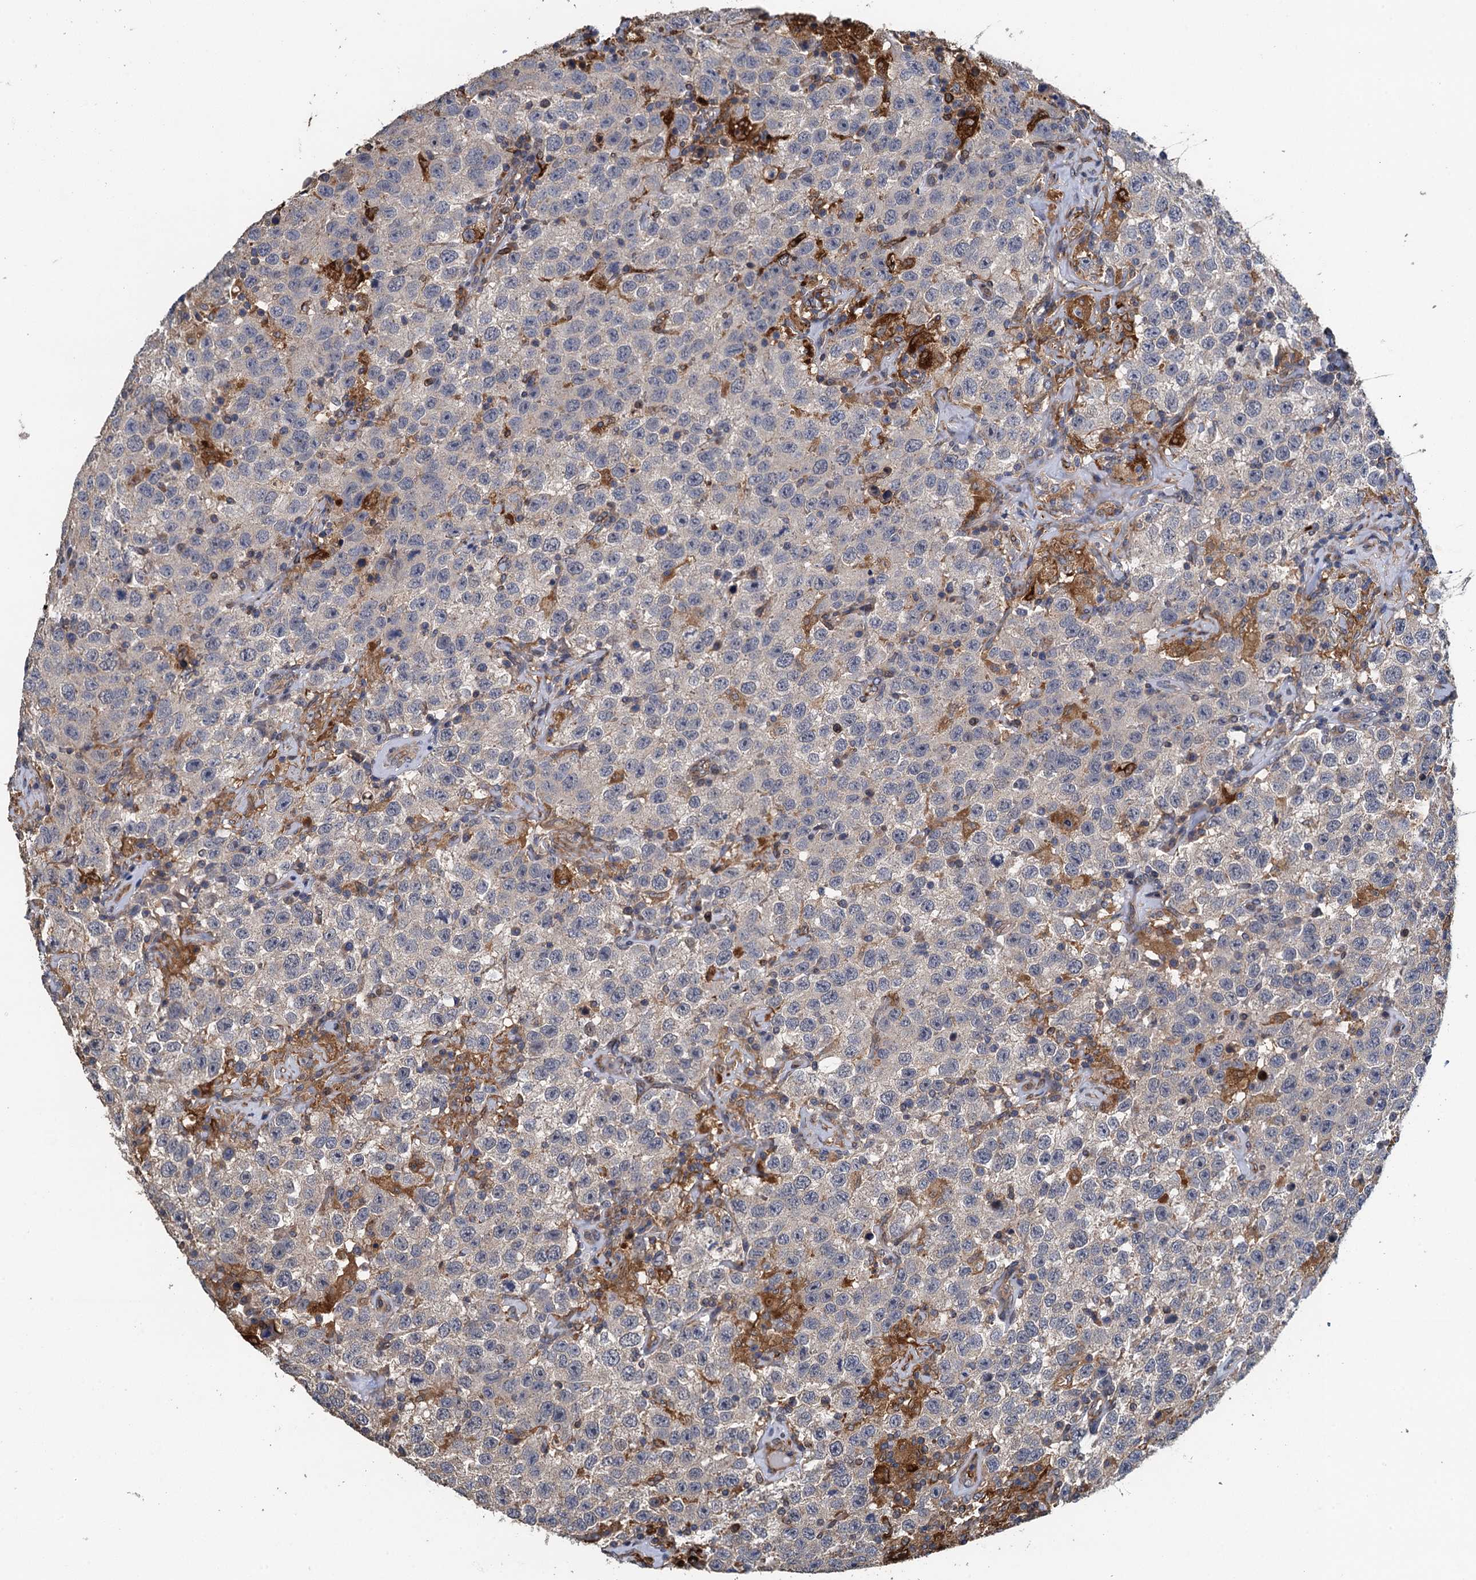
{"staining": {"intensity": "negative", "quantity": "none", "location": "none"}, "tissue": "testis cancer", "cell_type": "Tumor cells", "image_type": "cancer", "snomed": [{"axis": "morphology", "description": "Seminoma, NOS"}, {"axis": "topography", "description": "Testis"}], "caption": "The immunohistochemistry histopathology image has no significant staining in tumor cells of seminoma (testis) tissue. (Brightfield microscopy of DAB immunohistochemistry (IHC) at high magnification).", "gene": "RSAD2", "patient": {"sex": "male", "age": 41}}